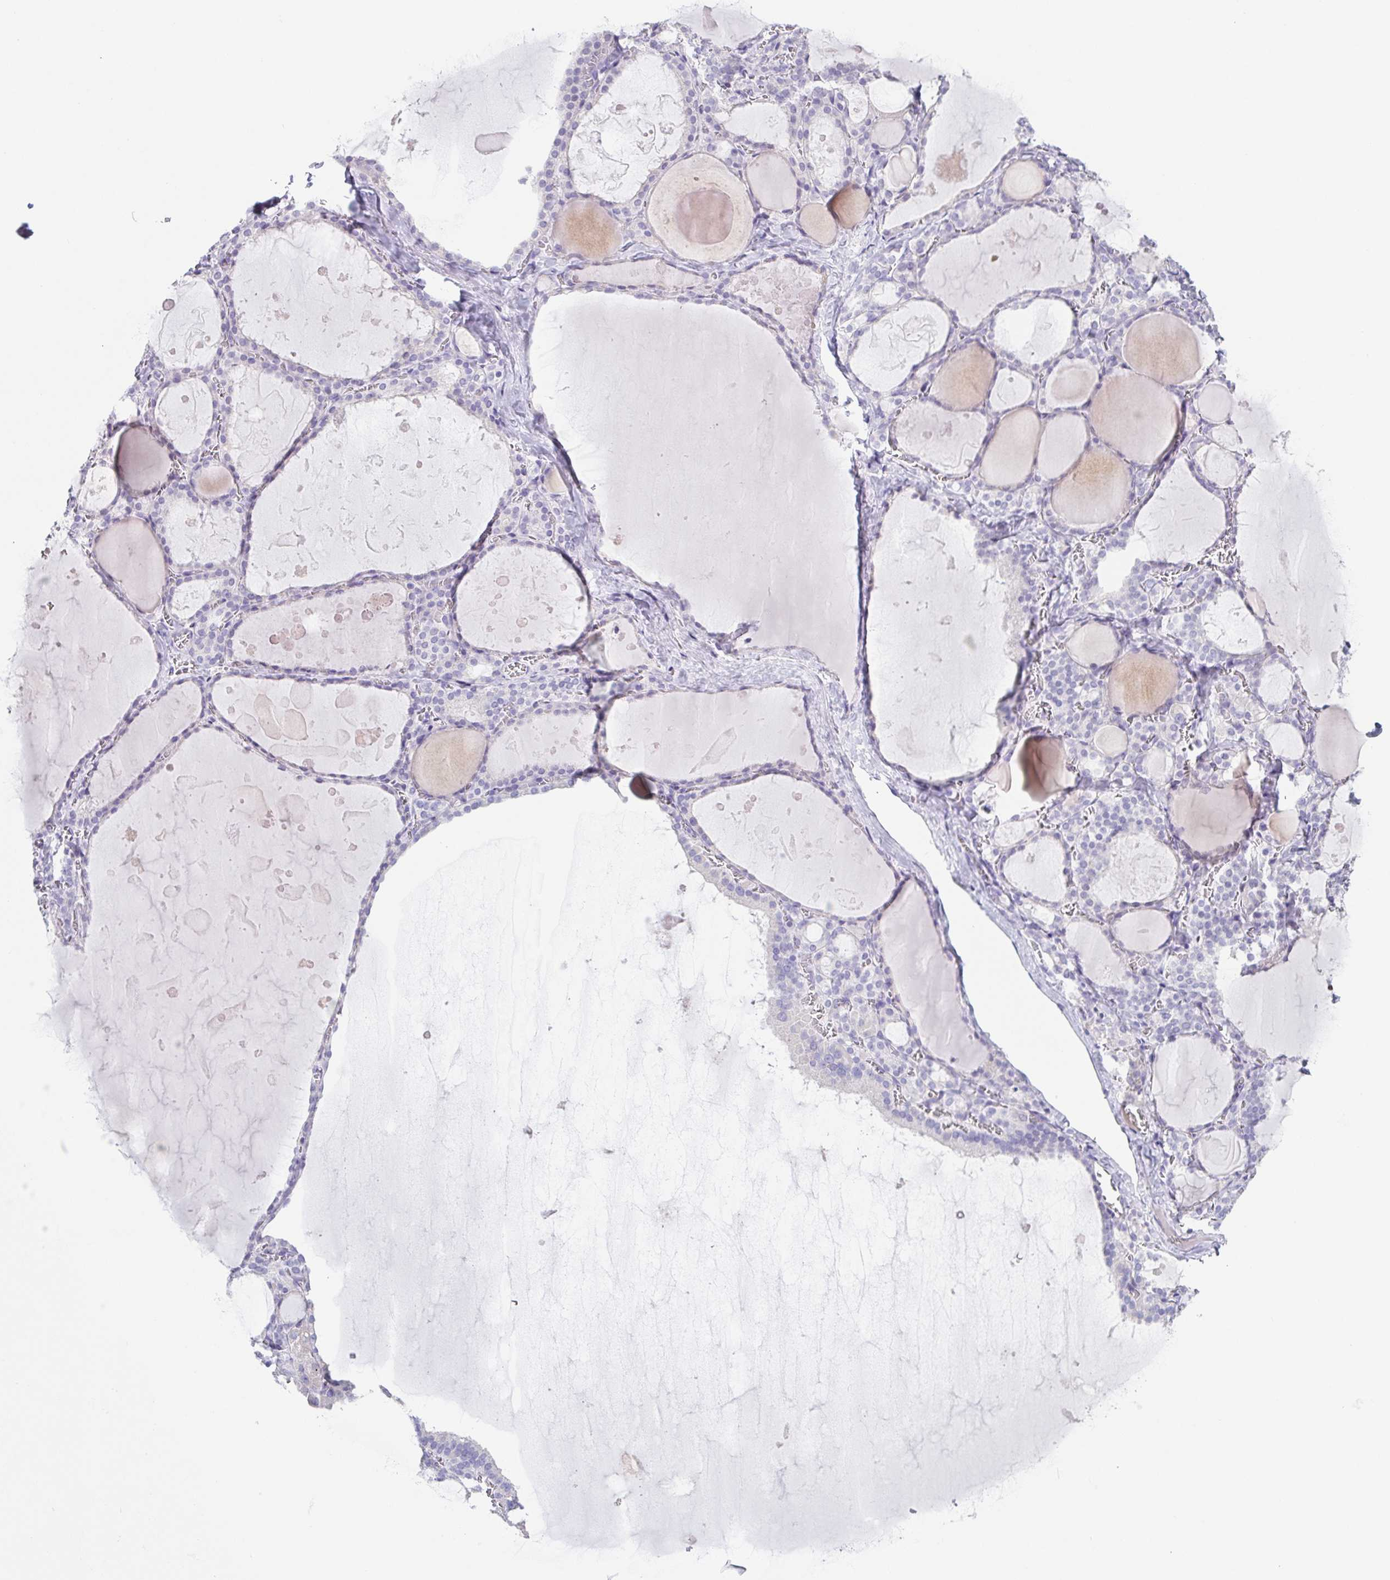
{"staining": {"intensity": "negative", "quantity": "none", "location": "none"}, "tissue": "thyroid gland", "cell_type": "Glandular cells", "image_type": "normal", "snomed": [{"axis": "morphology", "description": "Normal tissue, NOS"}, {"axis": "topography", "description": "Thyroid gland"}], "caption": "Thyroid gland stained for a protein using immunohistochemistry (IHC) reveals no positivity glandular cells.", "gene": "HDGFL1", "patient": {"sex": "male", "age": 56}}